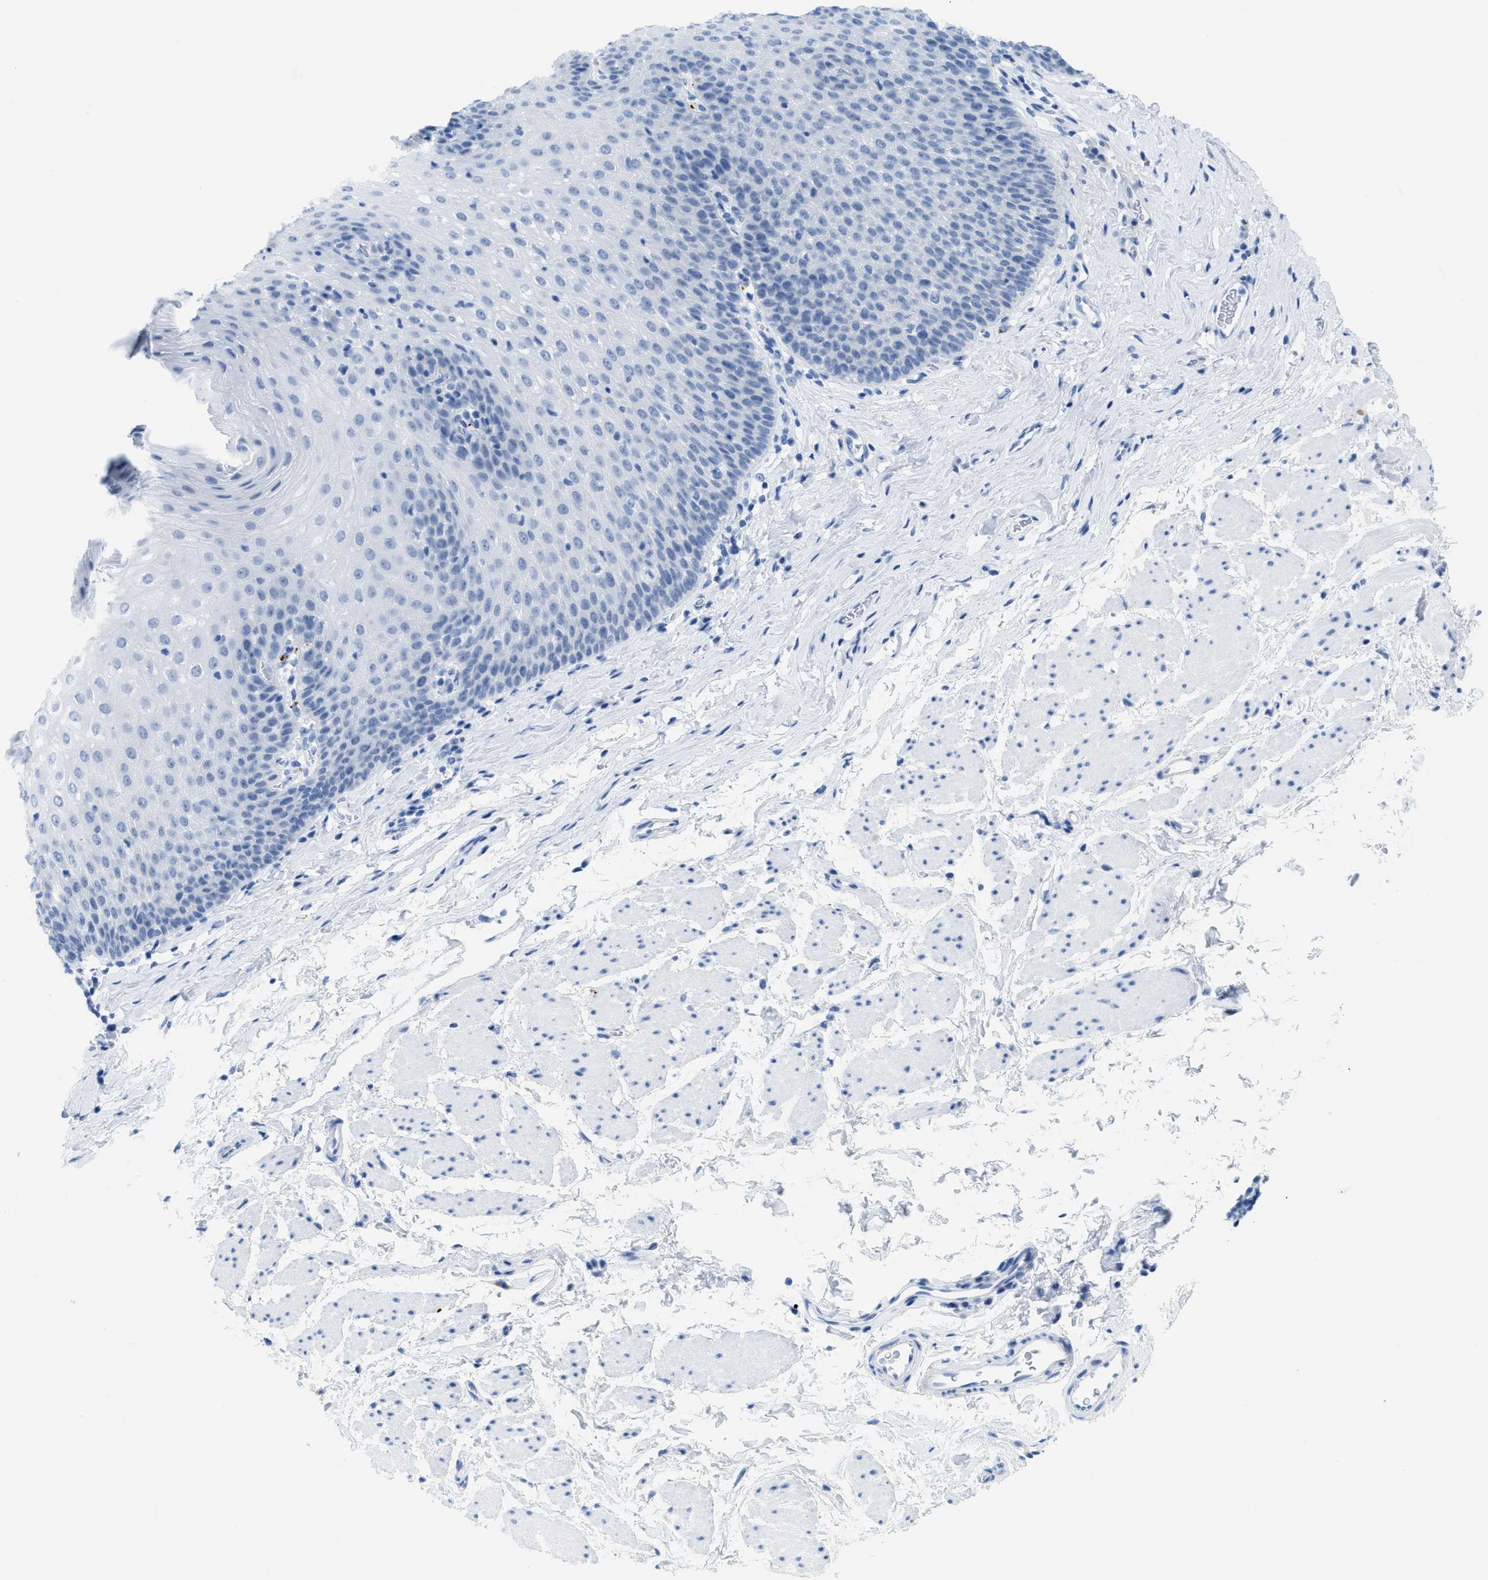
{"staining": {"intensity": "negative", "quantity": "none", "location": "none"}, "tissue": "esophagus", "cell_type": "Squamous epithelial cells", "image_type": "normal", "snomed": [{"axis": "morphology", "description": "Normal tissue, NOS"}, {"axis": "topography", "description": "Esophagus"}], "caption": "IHC micrograph of benign esophagus: human esophagus stained with DAB exhibits no significant protein expression in squamous epithelial cells.", "gene": "WDR4", "patient": {"sex": "female", "age": 61}}